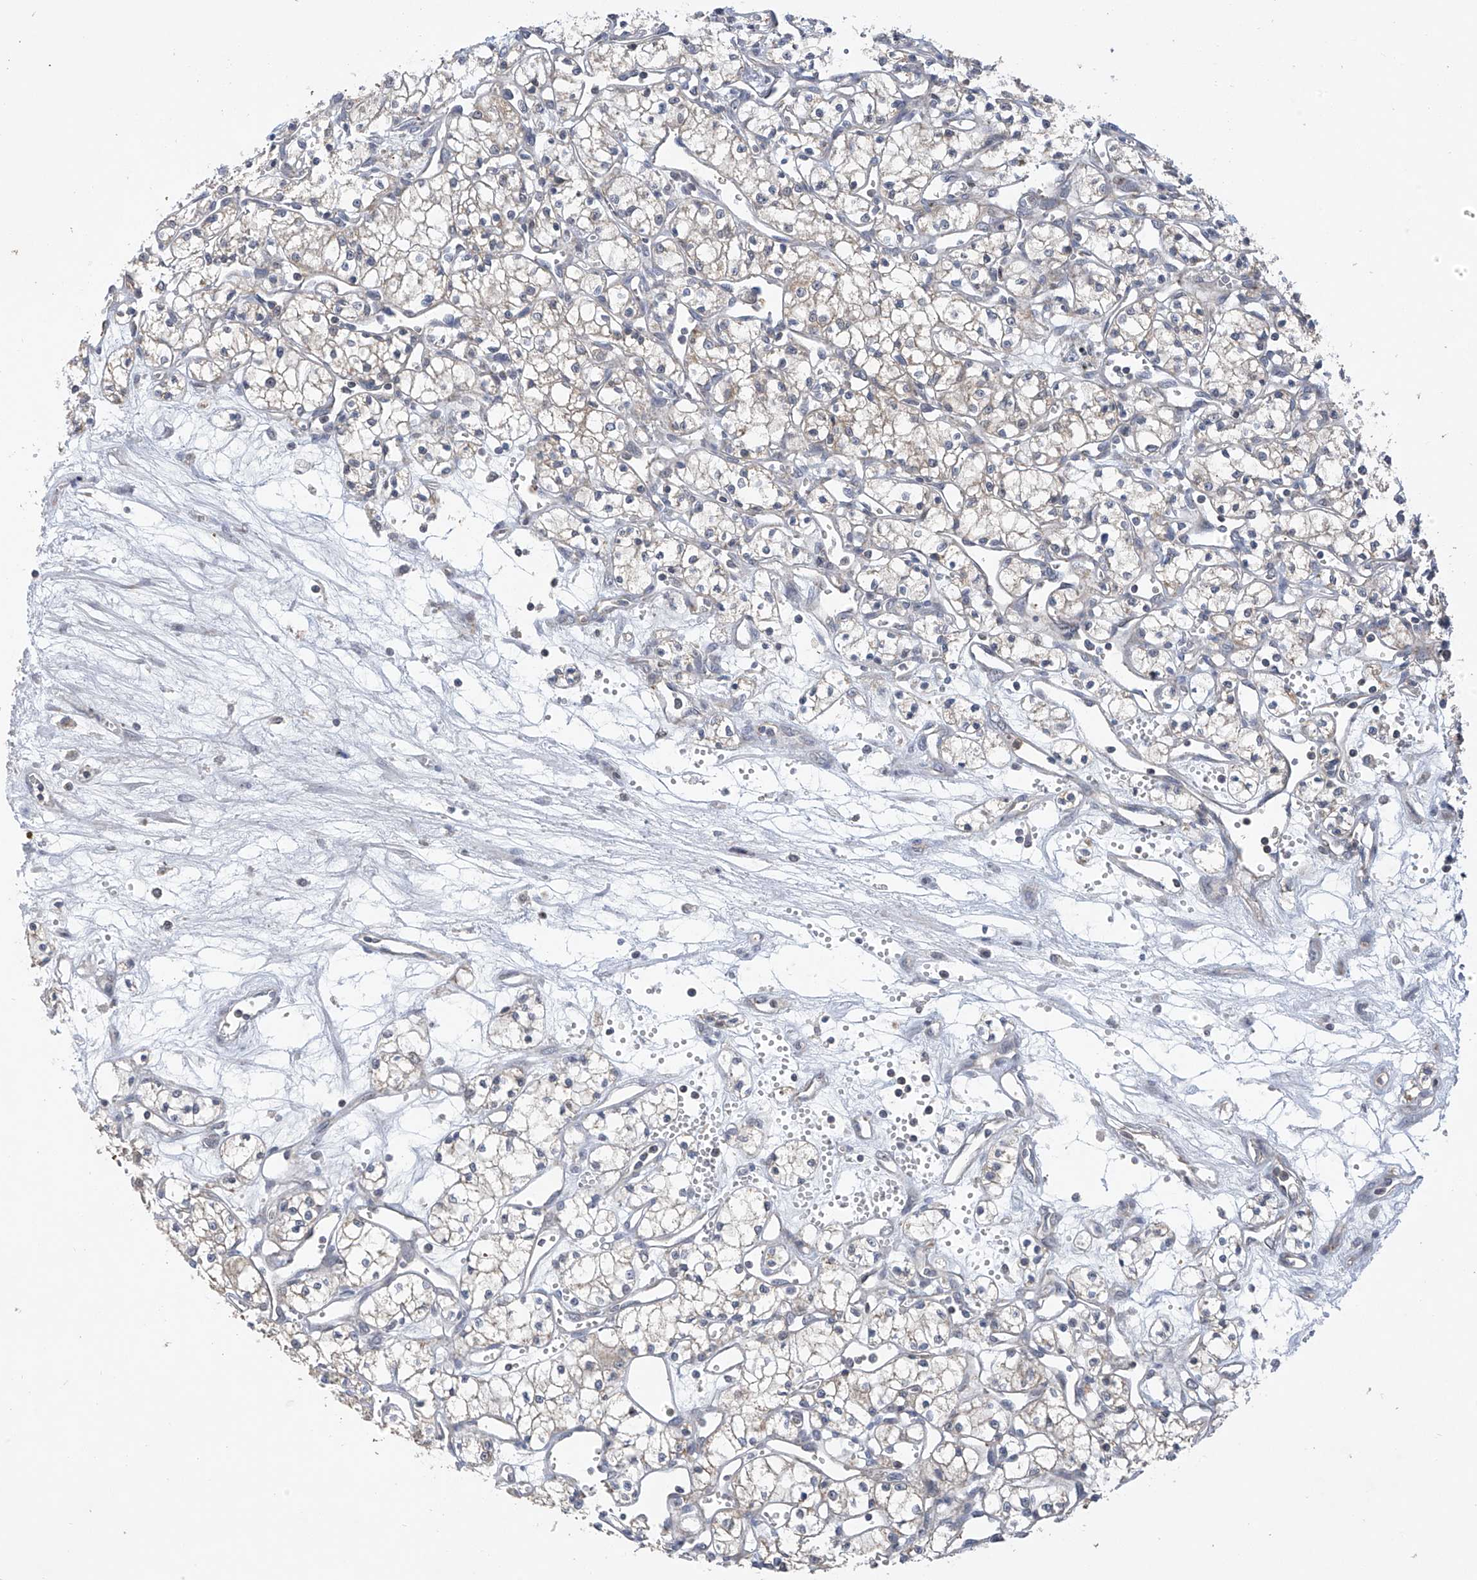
{"staining": {"intensity": "negative", "quantity": "none", "location": "none"}, "tissue": "renal cancer", "cell_type": "Tumor cells", "image_type": "cancer", "snomed": [{"axis": "morphology", "description": "Adenocarcinoma, NOS"}, {"axis": "topography", "description": "Kidney"}], "caption": "This is an IHC histopathology image of human renal cancer (adenocarcinoma). There is no staining in tumor cells.", "gene": "SLCO4A1", "patient": {"sex": "male", "age": 59}}